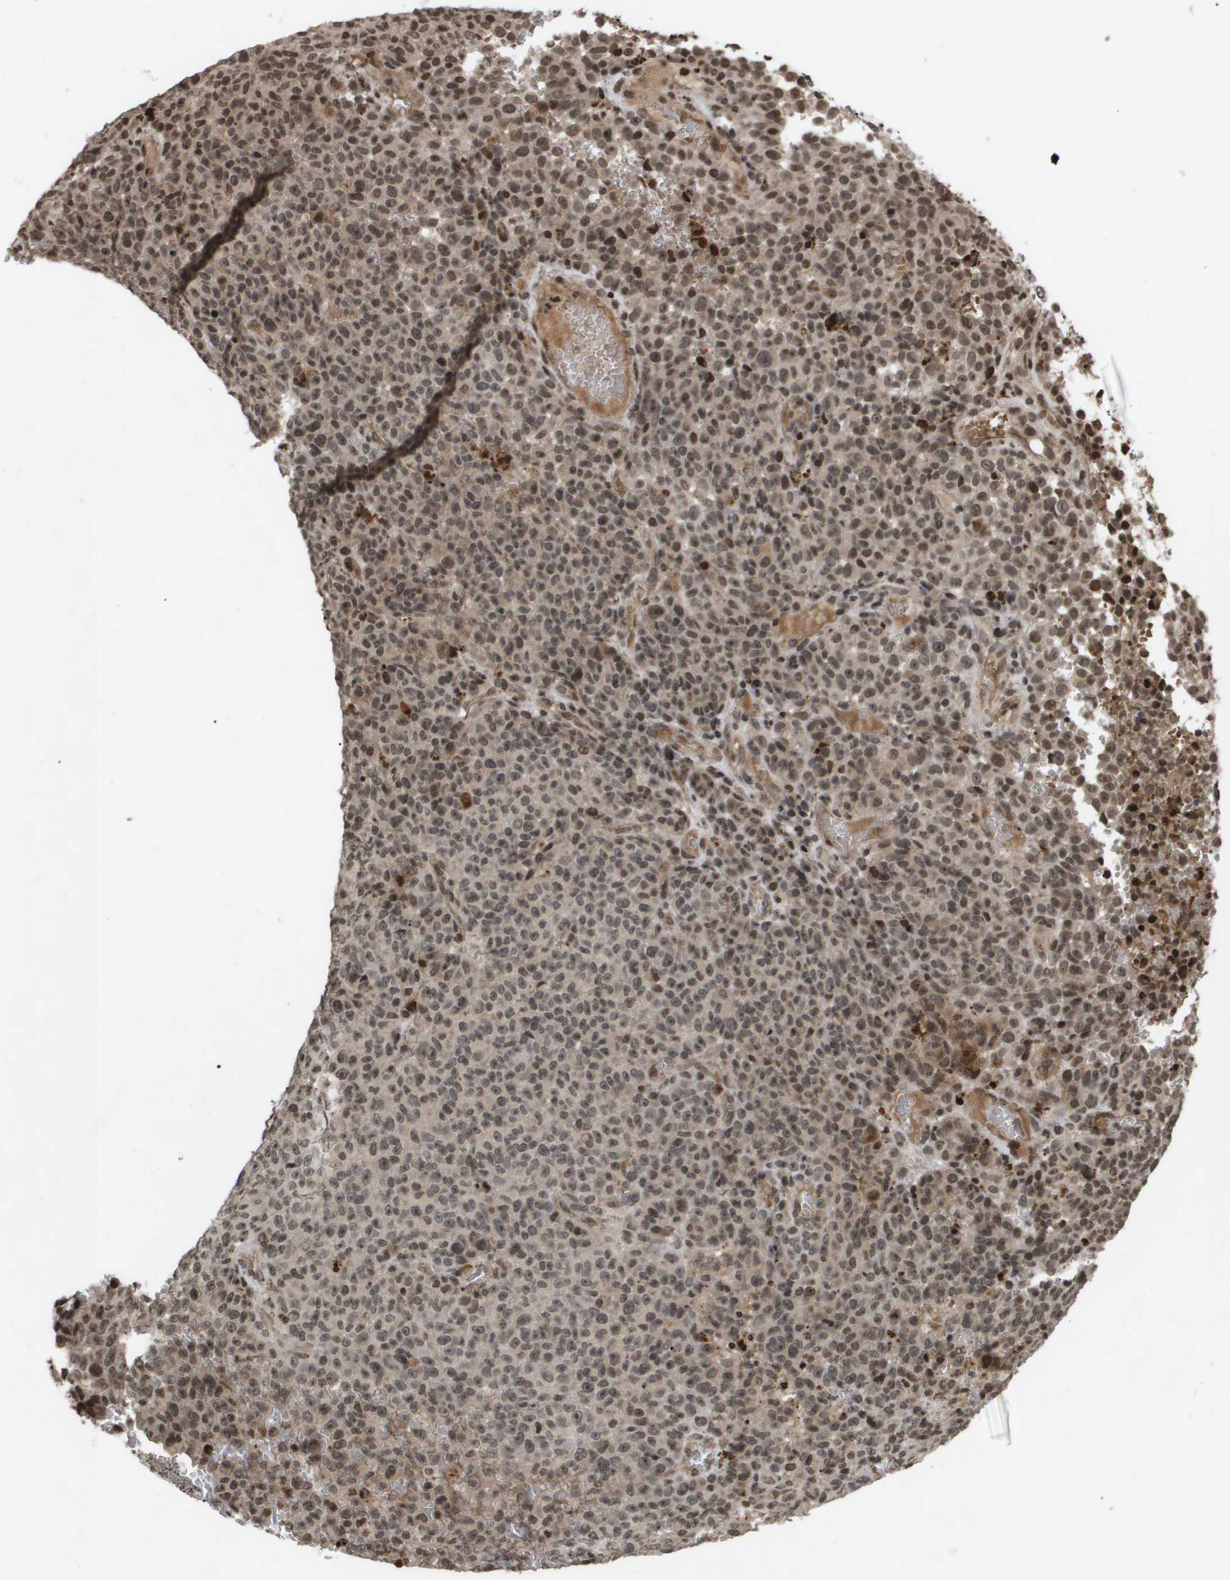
{"staining": {"intensity": "weak", "quantity": "25%-75%", "location": "cytoplasmic/membranous,nuclear"}, "tissue": "melanoma", "cell_type": "Tumor cells", "image_type": "cancer", "snomed": [{"axis": "morphology", "description": "Malignant melanoma, NOS"}, {"axis": "topography", "description": "Skin"}], "caption": "Human melanoma stained with a brown dye exhibits weak cytoplasmic/membranous and nuclear positive positivity in approximately 25%-75% of tumor cells.", "gene": "HSPA6", "patient": {"sex": "female", "age": 82}}